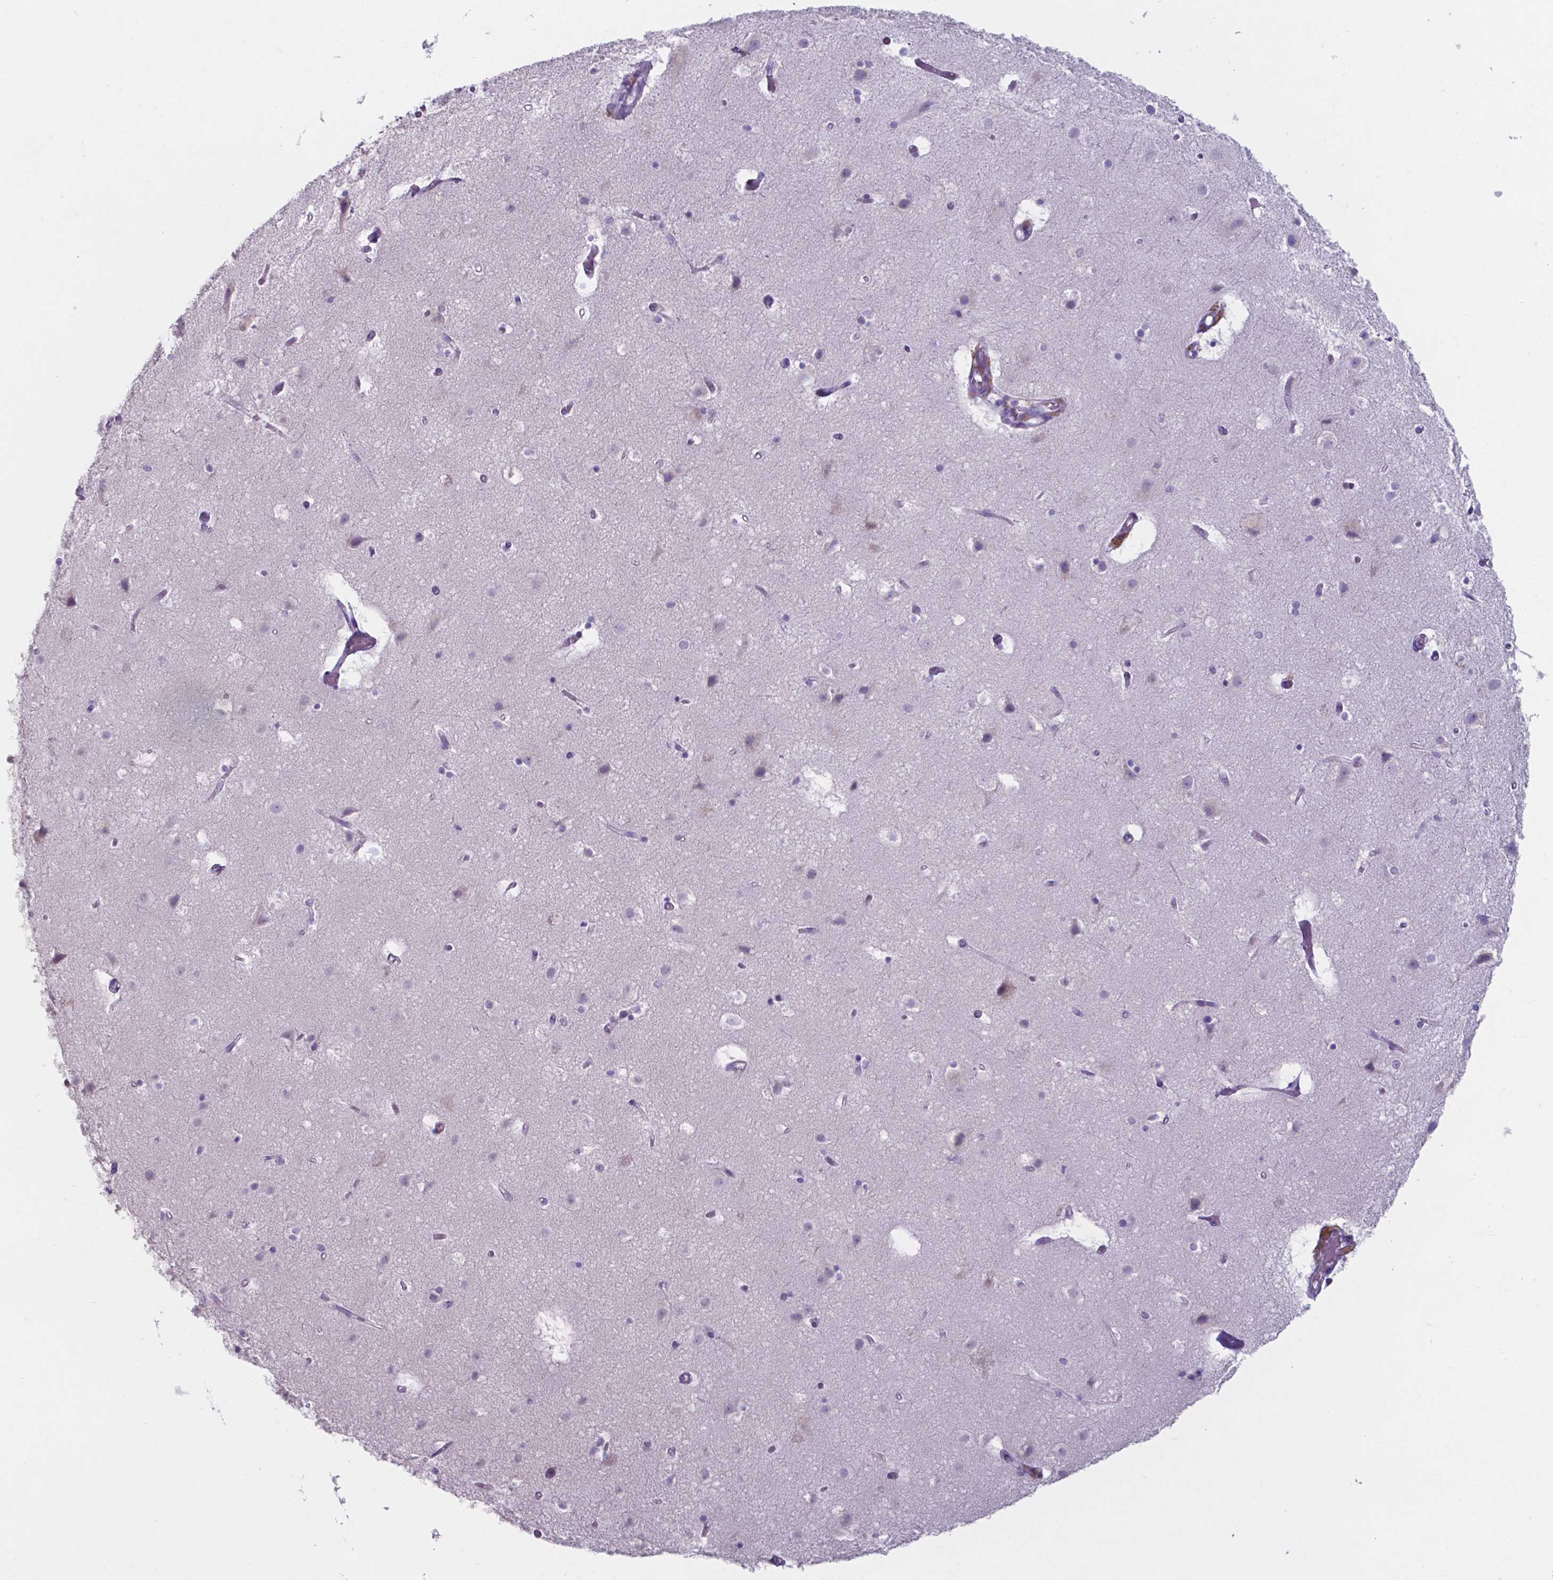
{"staining": {"intensity": "negative", "quantity": "none", "location": "none"}, "tissue": "cerebral cortex", "cell_type": "Endothelial cells", "image_type": "normal", "snomed": [{"axis": "morphology", "description": "Normal tissue, NOS"}, {"axis": "topography", "description": "Cerebral cortex"}], "caption": "Endothelial cells are negative for brown protein staining in benign cerebral cortex. (DAB immunohistochemistry (IHC), high magnification).", "gene": "UBE2J1", "patient": {"sex": "female", "age": 52}}